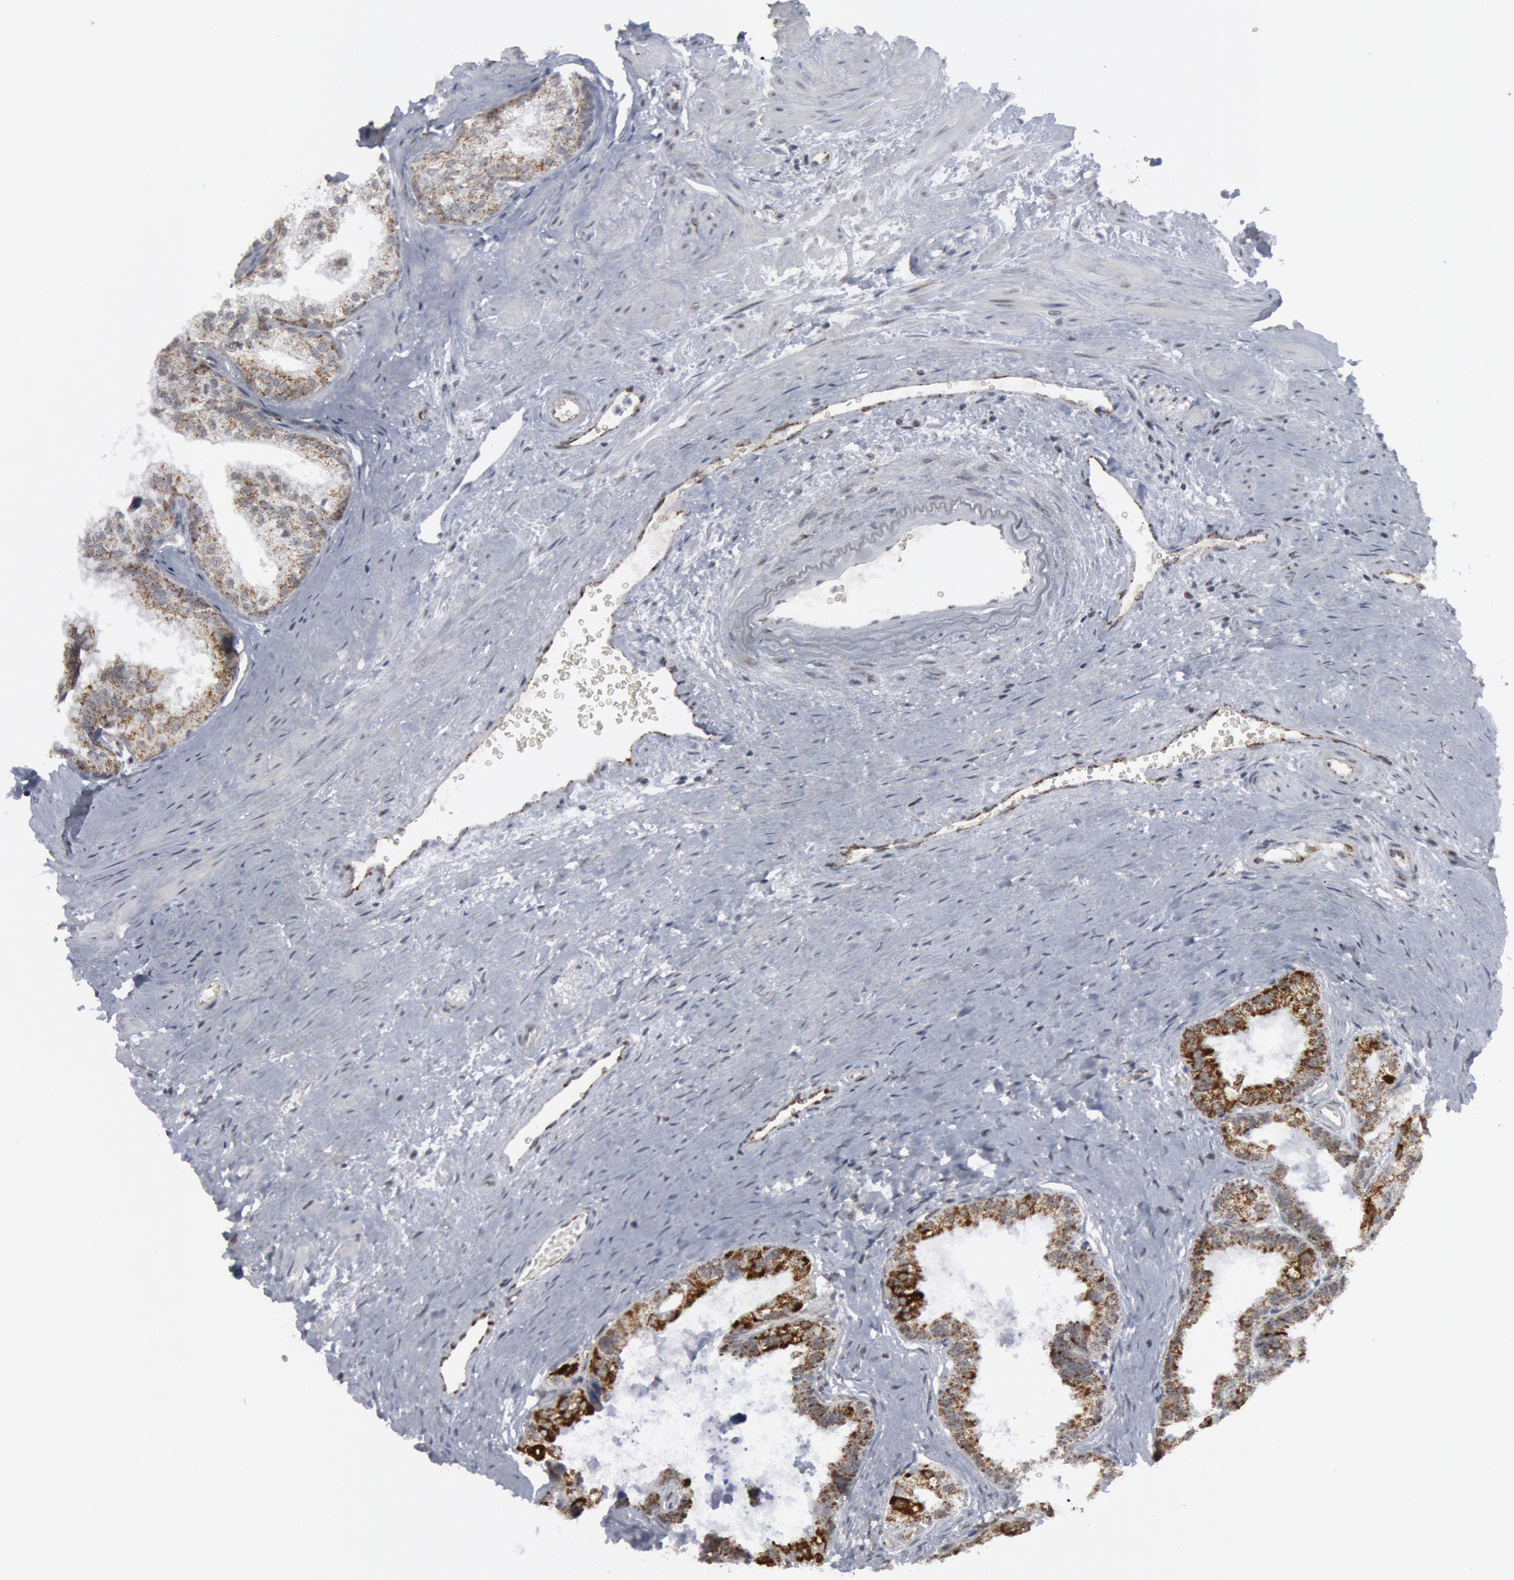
{"staining": {"intensity": "moderate", "quantity": ">75%", "location": "cytoplasmic/membranous"}, "tissue": "prostate", "cell_type": "Glandular cells", "image_type": "normal", "snomed": [{"axis": "morphology", "description": "Normal tissue, NOS"}, {"axis": "topography", "description": "Prostate"}], "caption": "Approximately >75% of glandular cells in normal prostate exhibit moderate cytoplasmic/membranous protein staining as visualized by brown immunohistochemical staining.", "gene": "CASP9", "patient": {"sex": "male", "age": 60}}